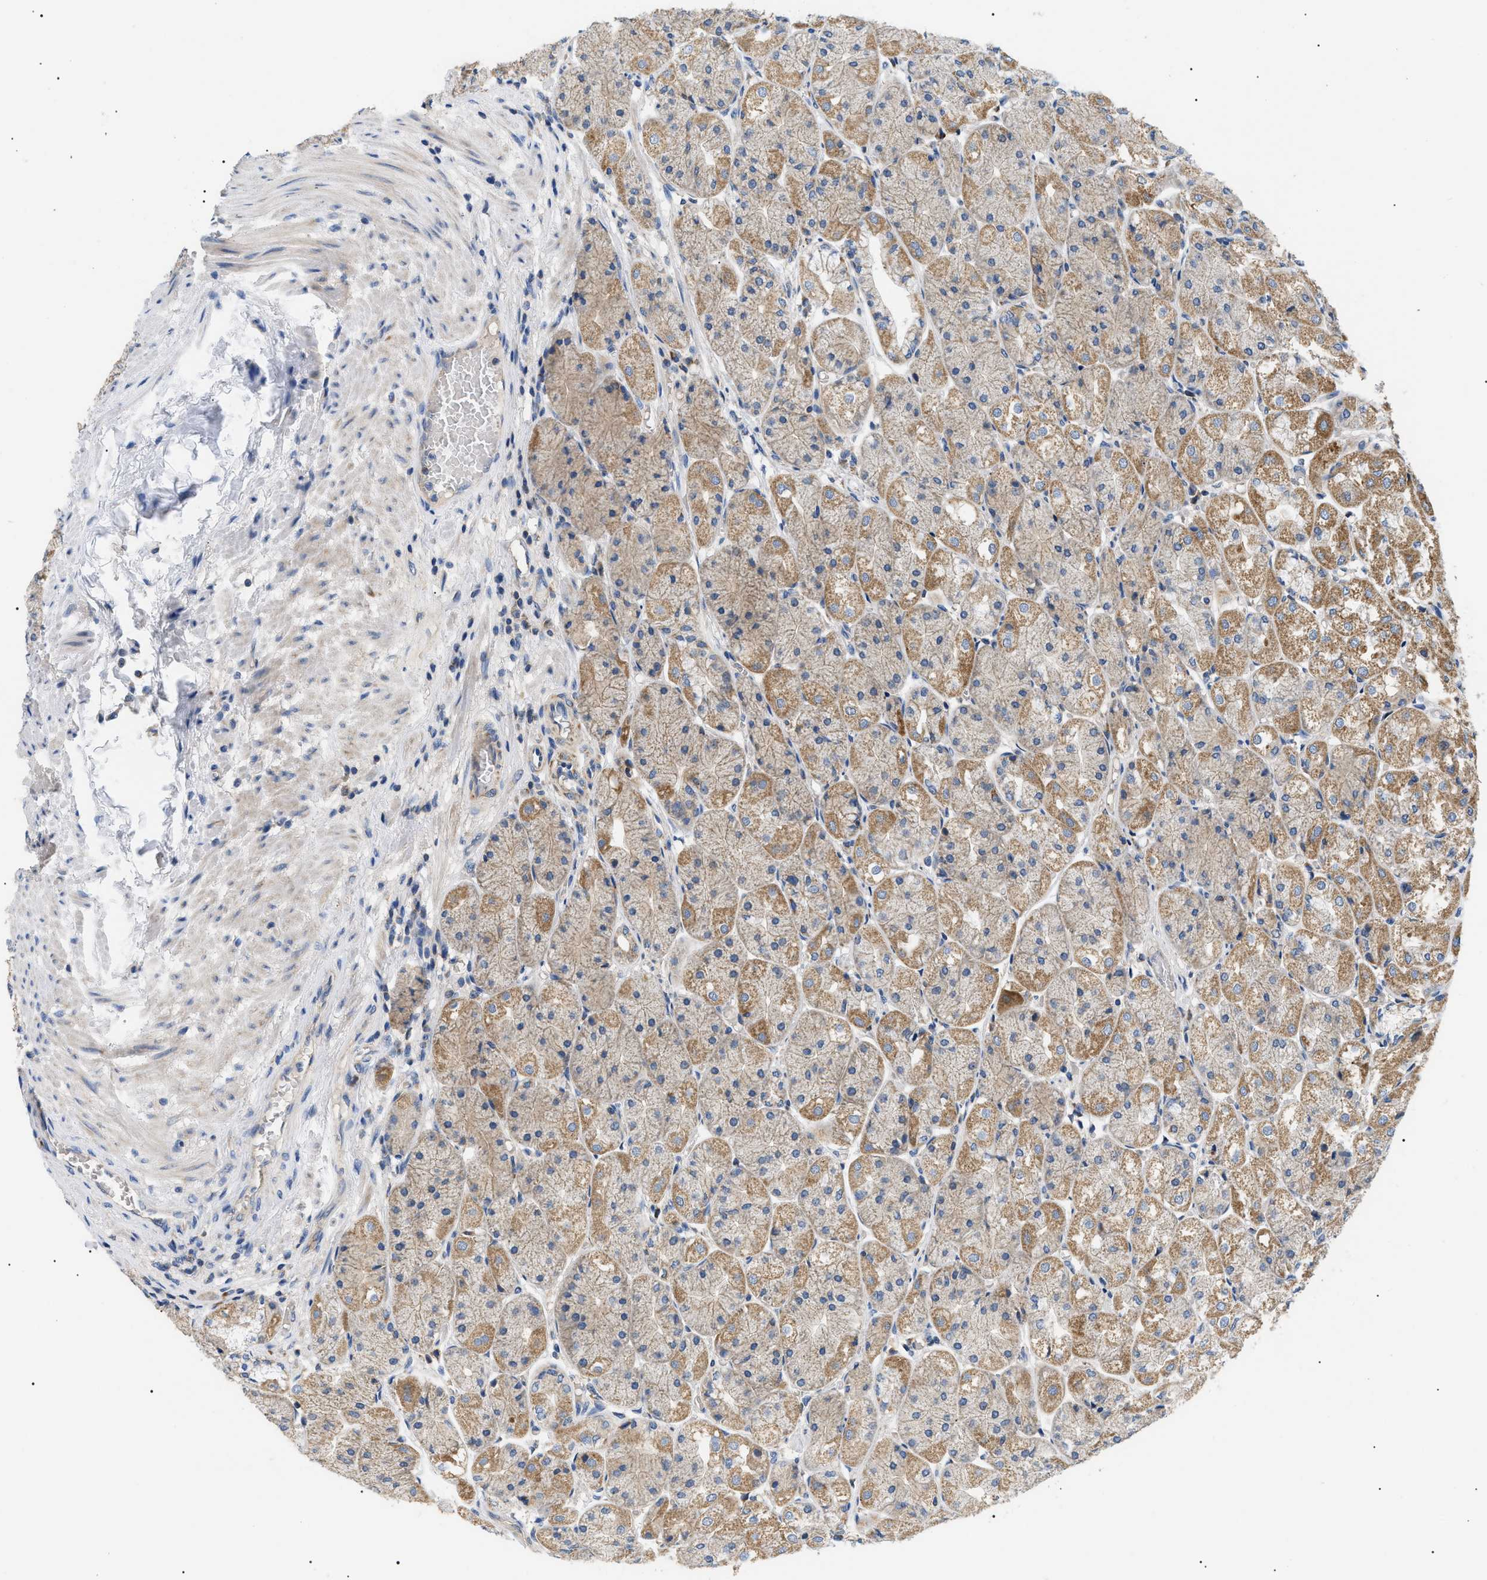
{"staining": {"intensity": "moderate", "quantity": ">75%", "location": "cytoplasmic/membranous"}, "tissue": "stomach", "cell_type": "Glandular cells", "image_type": "normal", "snomed": [{"axis": "morphology", "description": "Normal tissue, NOS"}, {"axis": "topography", "description": "Stomach, upper"}], "caption": "Moderate cytoplasmic/membranous staining for a protein is appreciated in about >75% of glandular cells of unremarkable stomach using IHC.", "gene": "TOMM6", "patient": {"sex": "male", "age": 72}}